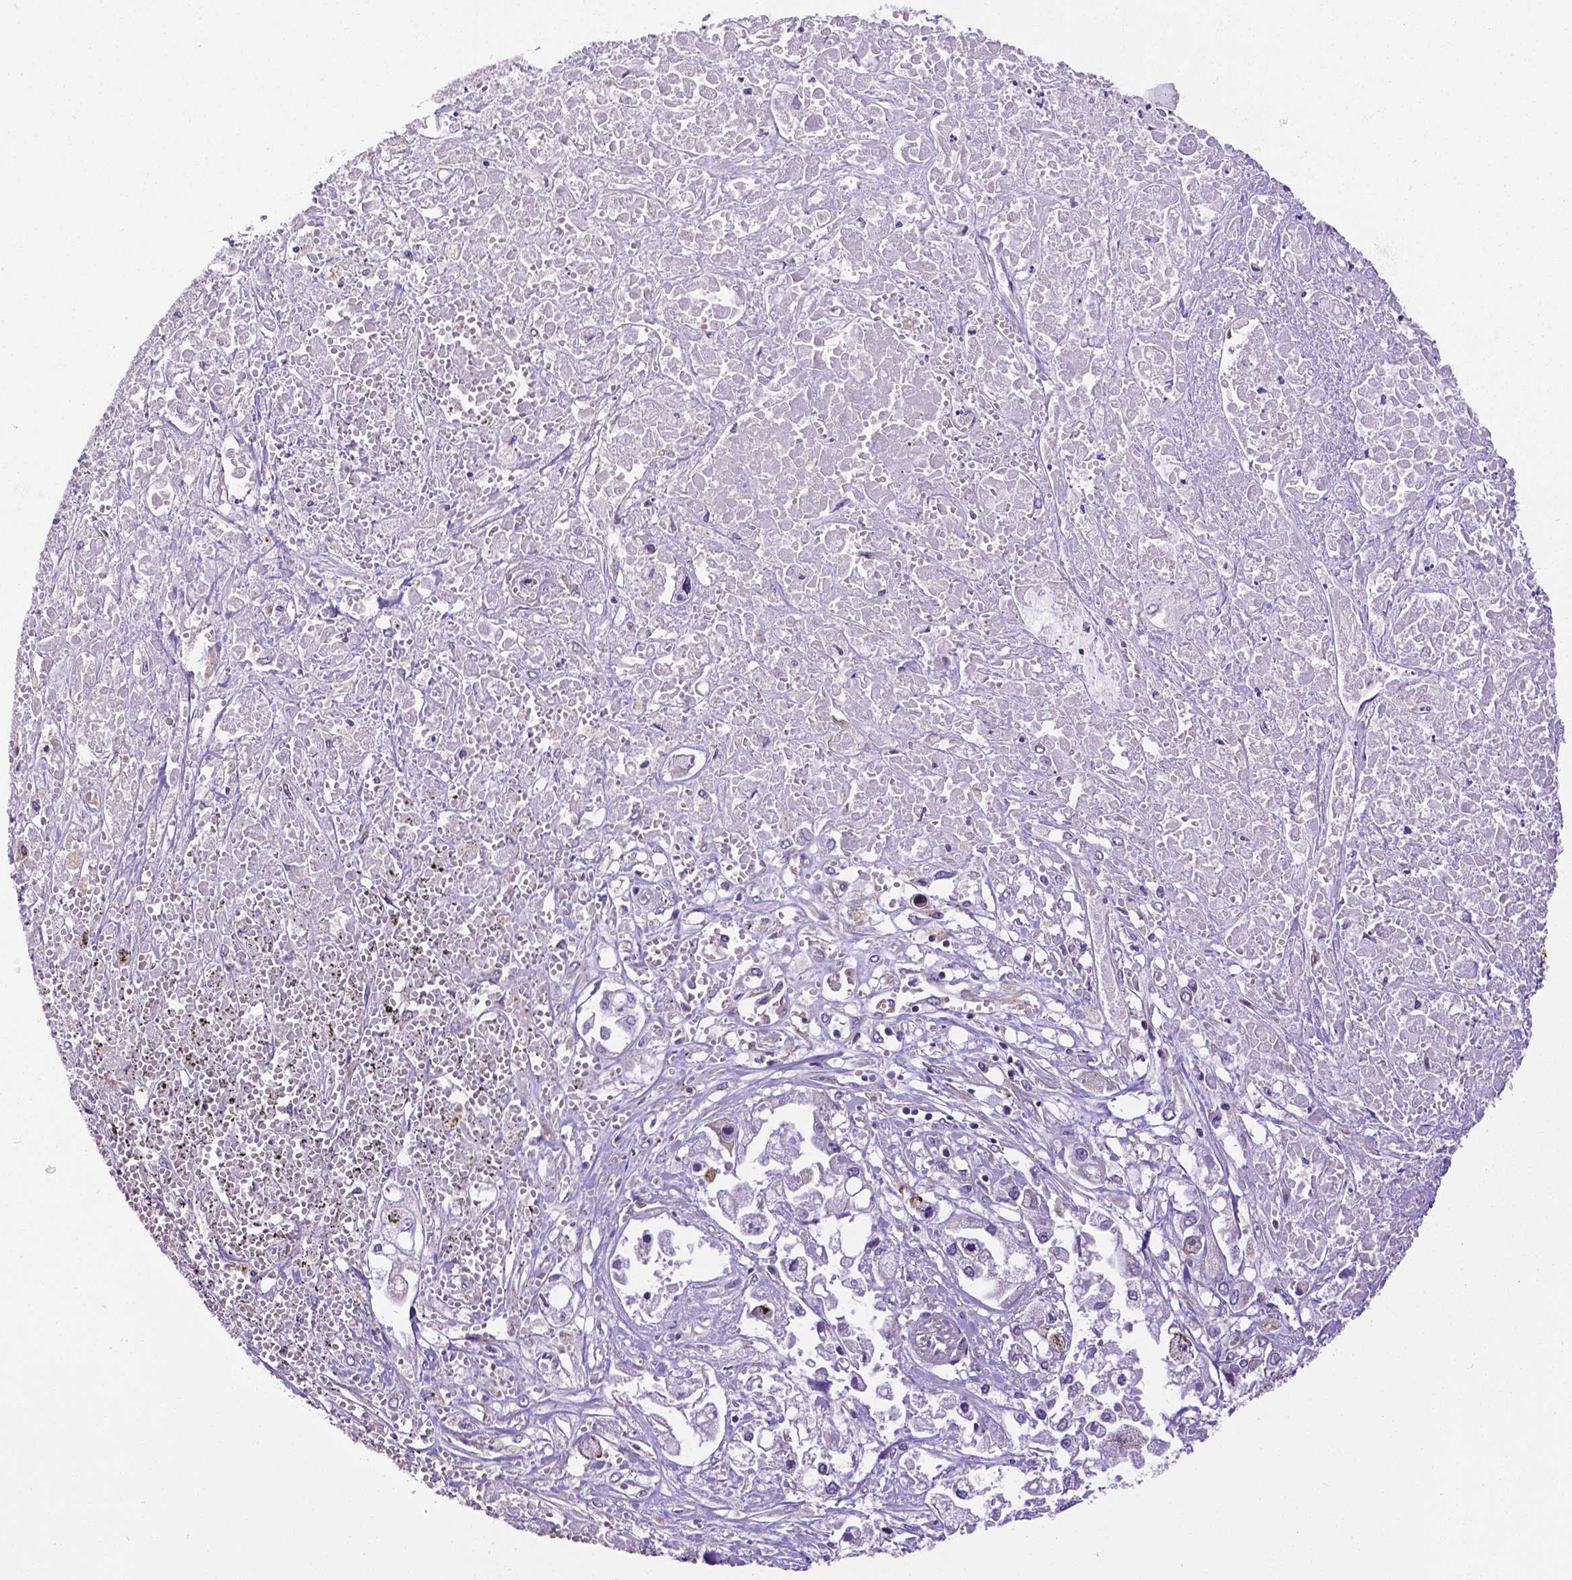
{"staining": {"intensity": "negative", "quantity": "none", "location": "none"}, "tissue": "pancreatic cancer", "cell_type": "Tumor cells", "image_type": "cancer", "snomed": [{"axis": "morphology", "description": "Adenocarcinoma, NOS"}, {"axis": "topography", "description": "Pancreas"}], "caption": "Tumor cells show no significant expression in adenocarcinoma (pancreatic). The staining was performed using DAB to visualize the protein expression in brown, while the nuclei were stained in blue with hematoxylin (Magnification: 20x).", "gene": "MTDH", "patient": {"sex": "male", "age": 71}}